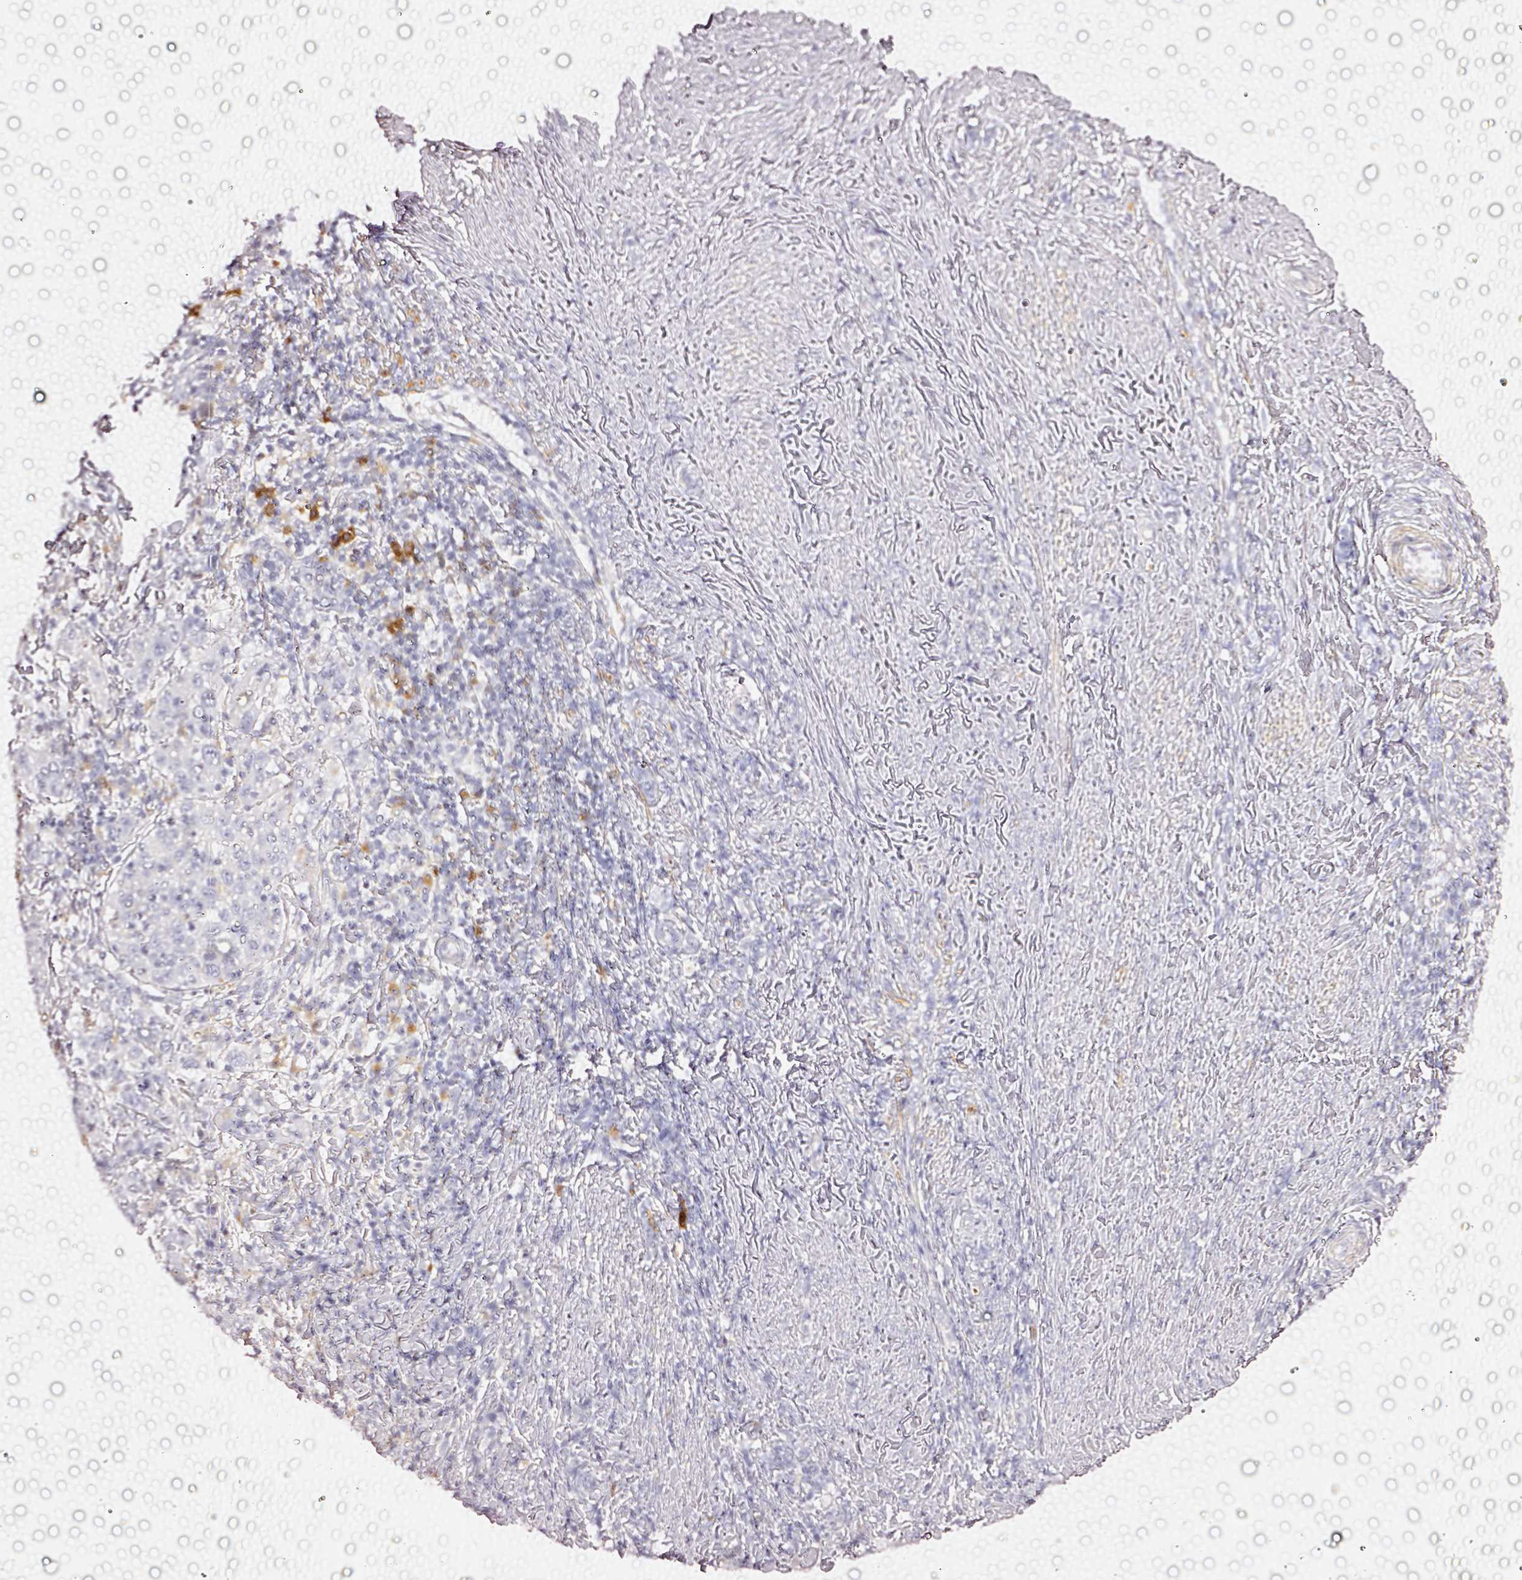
{"staining": {"intensity": "negative", "quantity": "none", "location": "none"}, "tissue": "cervical cancer", "cell_type": "Tumor cells", "image_type": "cancer", "snomed": [{"axis": "morphology", "description": "Squamous cell carcinoma, NOS"}, {"axis": "topography", "description": "Cervix"}], "caption": "Tumor cells are negative for protein expression in human cervical squamous cell carcinoma.", "gene": "CYB561A3", "patient": {"sex": "female", "age": 46}}